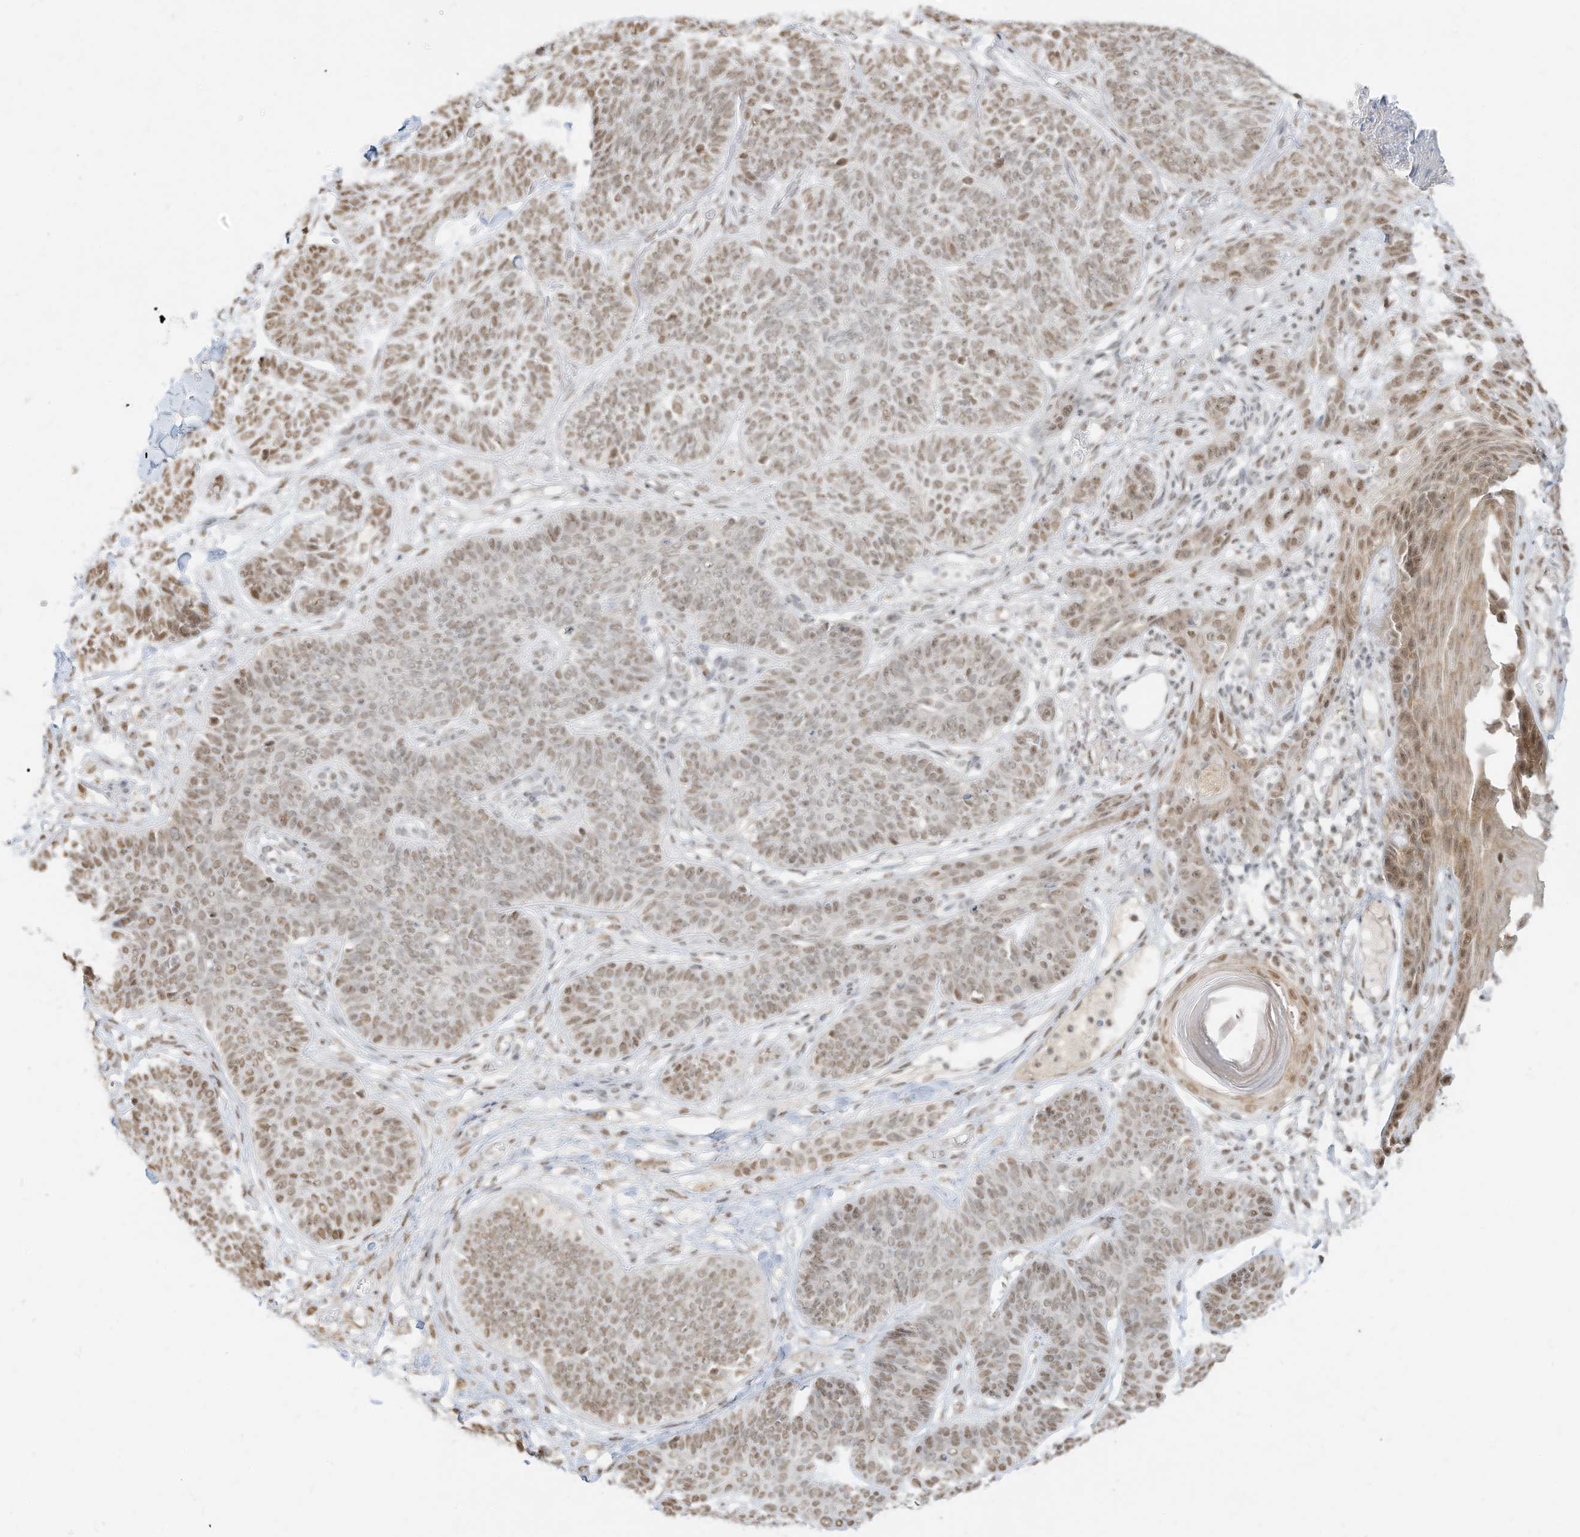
{"staining": {"intensity": "moderate", "quantity": "25%-75%", "location": "nuclear"}, "tissue": "skin cancer", "cell_type": "Tumor cells", "image_type": "cancer", "snomed": [{"axis": "morphology", "description": "Basal cell carcinoma"}, {"axis": "topography", "description": "Skin"}], "caption": "Skin basal cell carcinoma stained with IHC demonstrates moderate nuclear expression in approximately 25%-75% of tumor cells.", "gene": "NHSL1", "patient": {"sex": "male", "age": 85}}